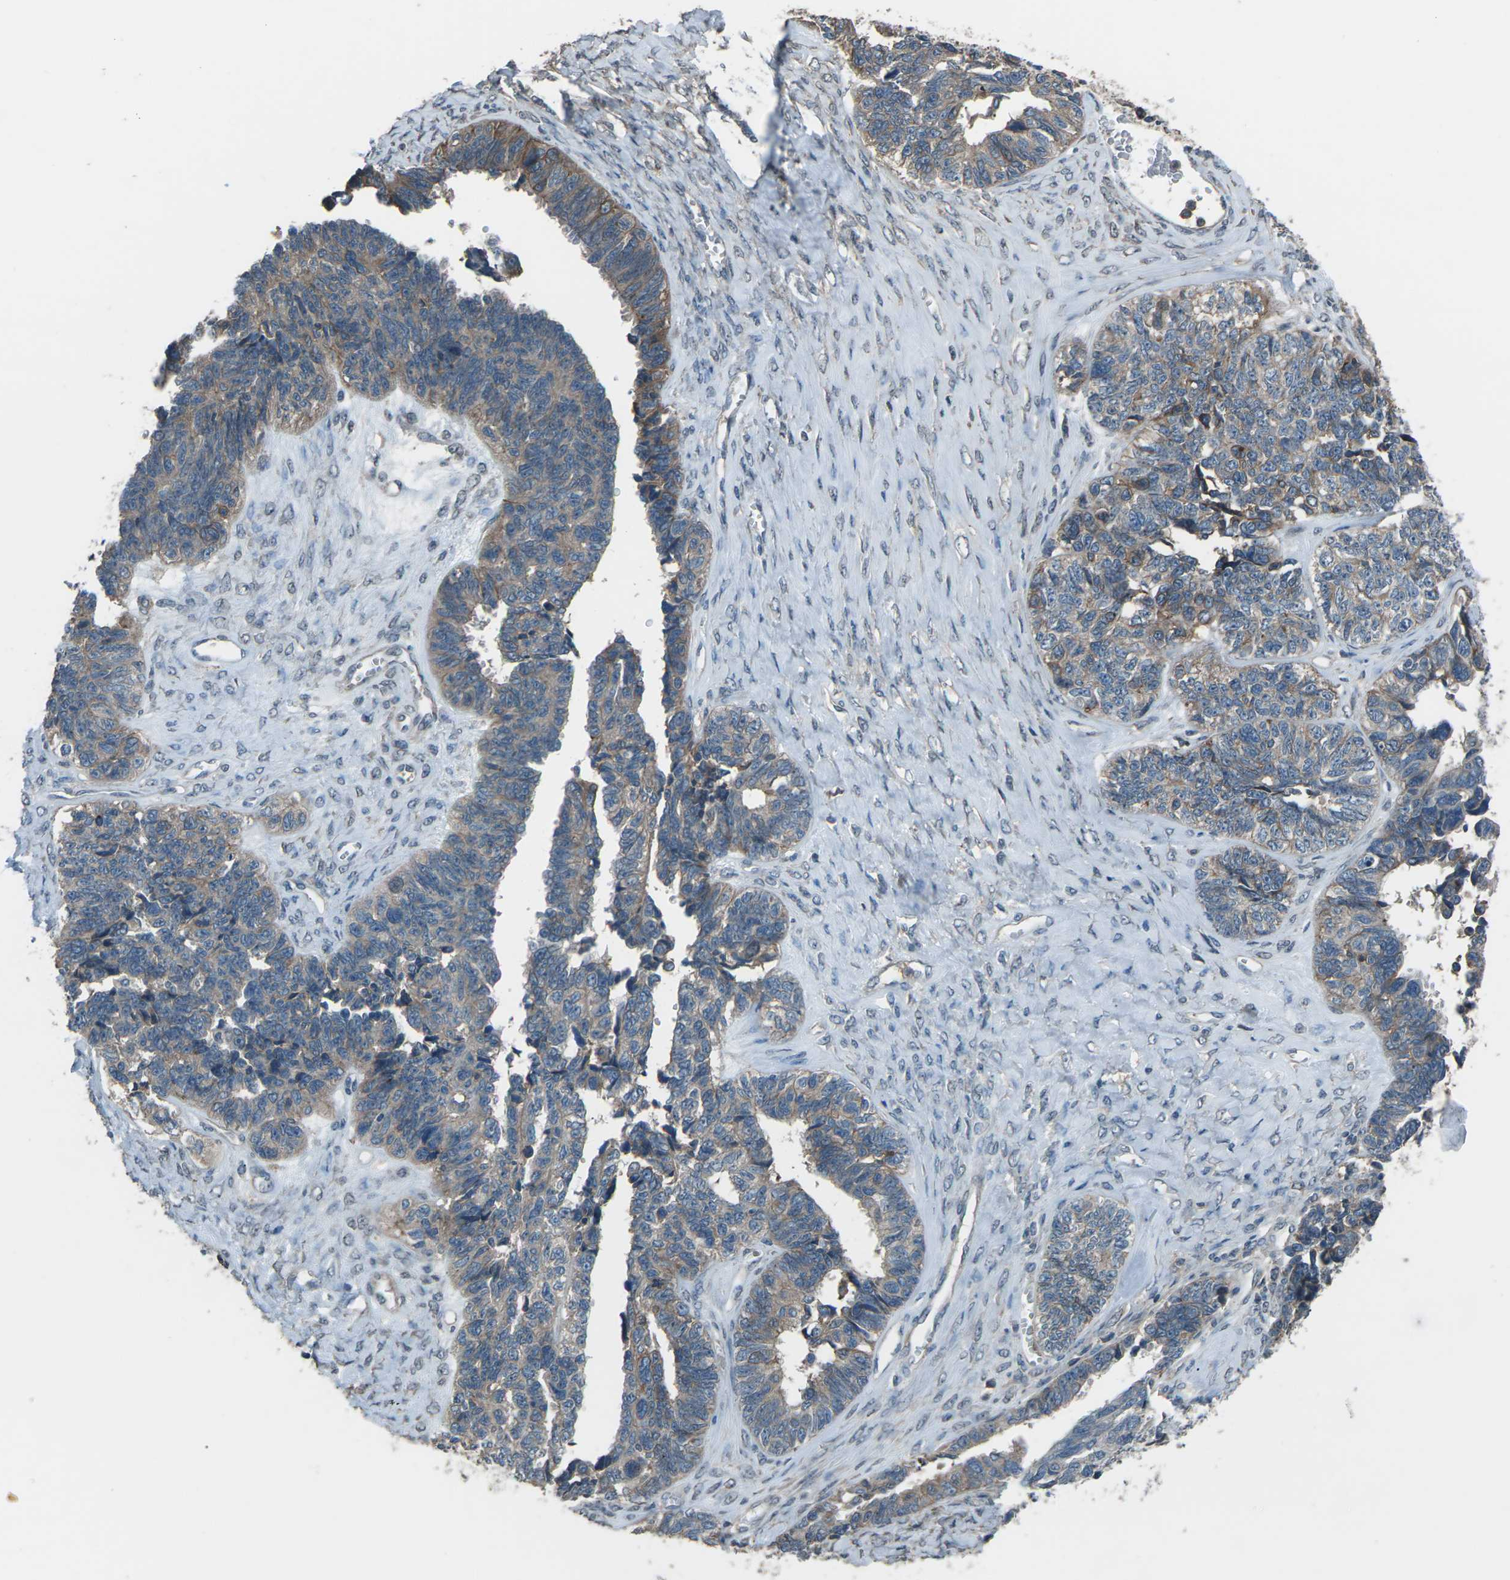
{"staining": {"intensity": "weak", "quantity": ">75%", "location": "cytoplasmic/membranous"}, "tissue": "ovarian cancer", "cell_type": "Tumor cells", "image_type": "cancer", "snomed": [{"axis": "morphology", "description": "Cystadenocarcinoma, serous, NOS"}, {"axis": "topography", "description": "Ovary"}], "caption": "DAB immunohistochemical staining of serous cystadenocarcinoma (ovarian) shows weak cytoplasmic/membranous protein expression in about >75% of tumor cells. The protein is shown in brown color, while the nuclei are stained blue.", "gene": "CMTM4", "patient": {"sex": "female", "age": 79}}